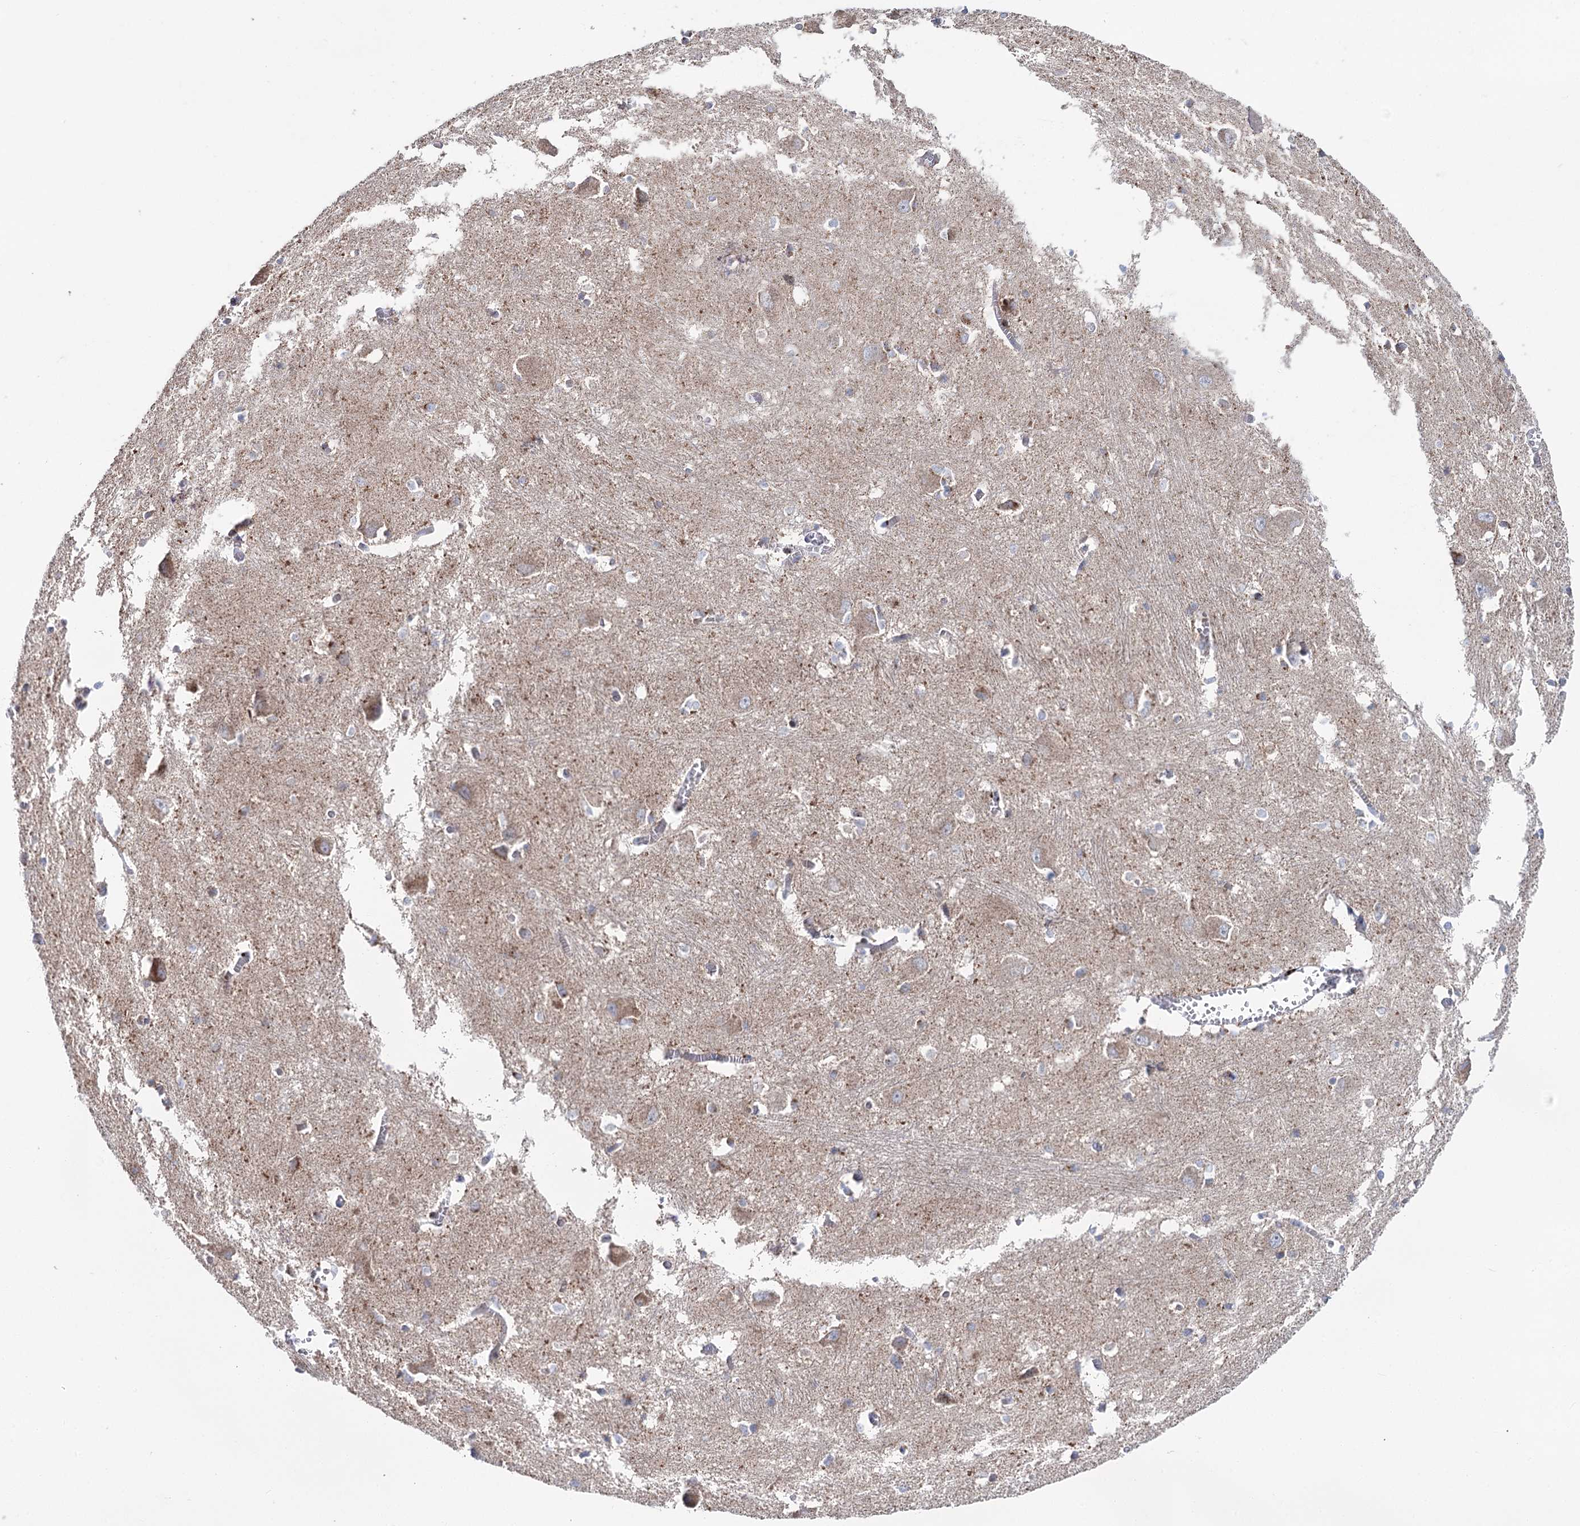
{"staining": {"intensity": "weak", "quantity": "25%-75%", "location": "cytoplasmic/membranous"}, "tissue": "caudate", "cell_type": "Glial cells", "image_type": "normal", "snomed": [{"axis": "morphology", "description": "Normal tissue, NOS"}, {"axis": "topography", "description": "Lateral ventricle wall"}], "caption": "Benign caudate was stained to show a protein in brown. There is low levels of weak cytoplasmic/membranous positivity in approximately 25%-75% of glial cells.", "gene": "PTGR1", "patient": {"sex": "male", "age": 37}}